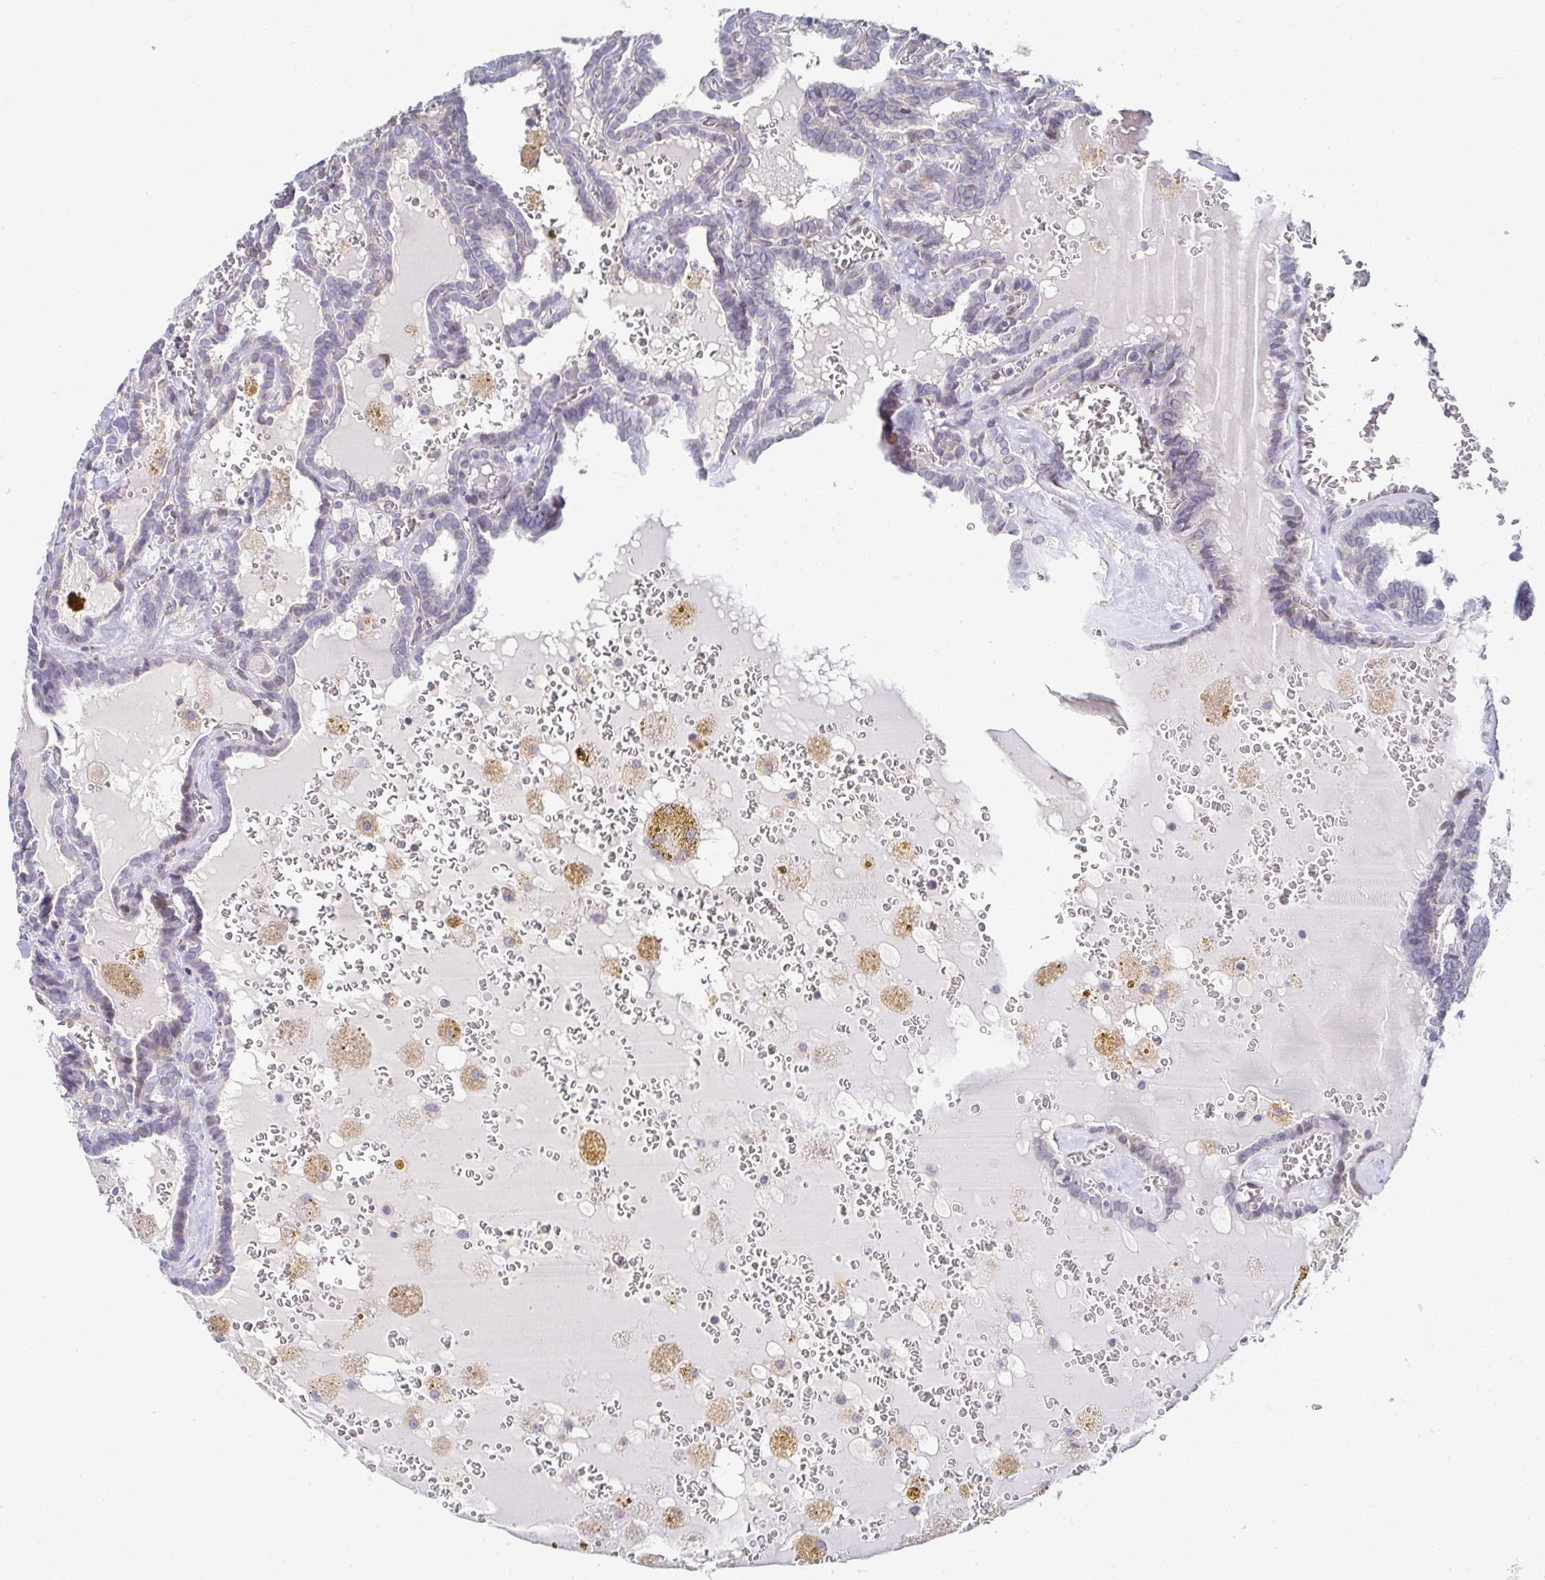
{"staining": {"intensity": "negative", "quantity": "none", "location": "none"}, "tissue": "thyroid cancer", "cell_type": "Tumor cells", "image_type": "cancer", "snomed": [{"axis": "morphology", "description": "Papillary adenocarcinoma, NOS"}, {"axis": "topography", "description": "Thyroid gland"}], "caption": "Thyroid cancer (papillary adenocarcinoma) was stained to show a protein in brown. There is no significant staining in tumor cells.", "gene": "AKAP14", "patient": {"sex": "female", "age": 39}}